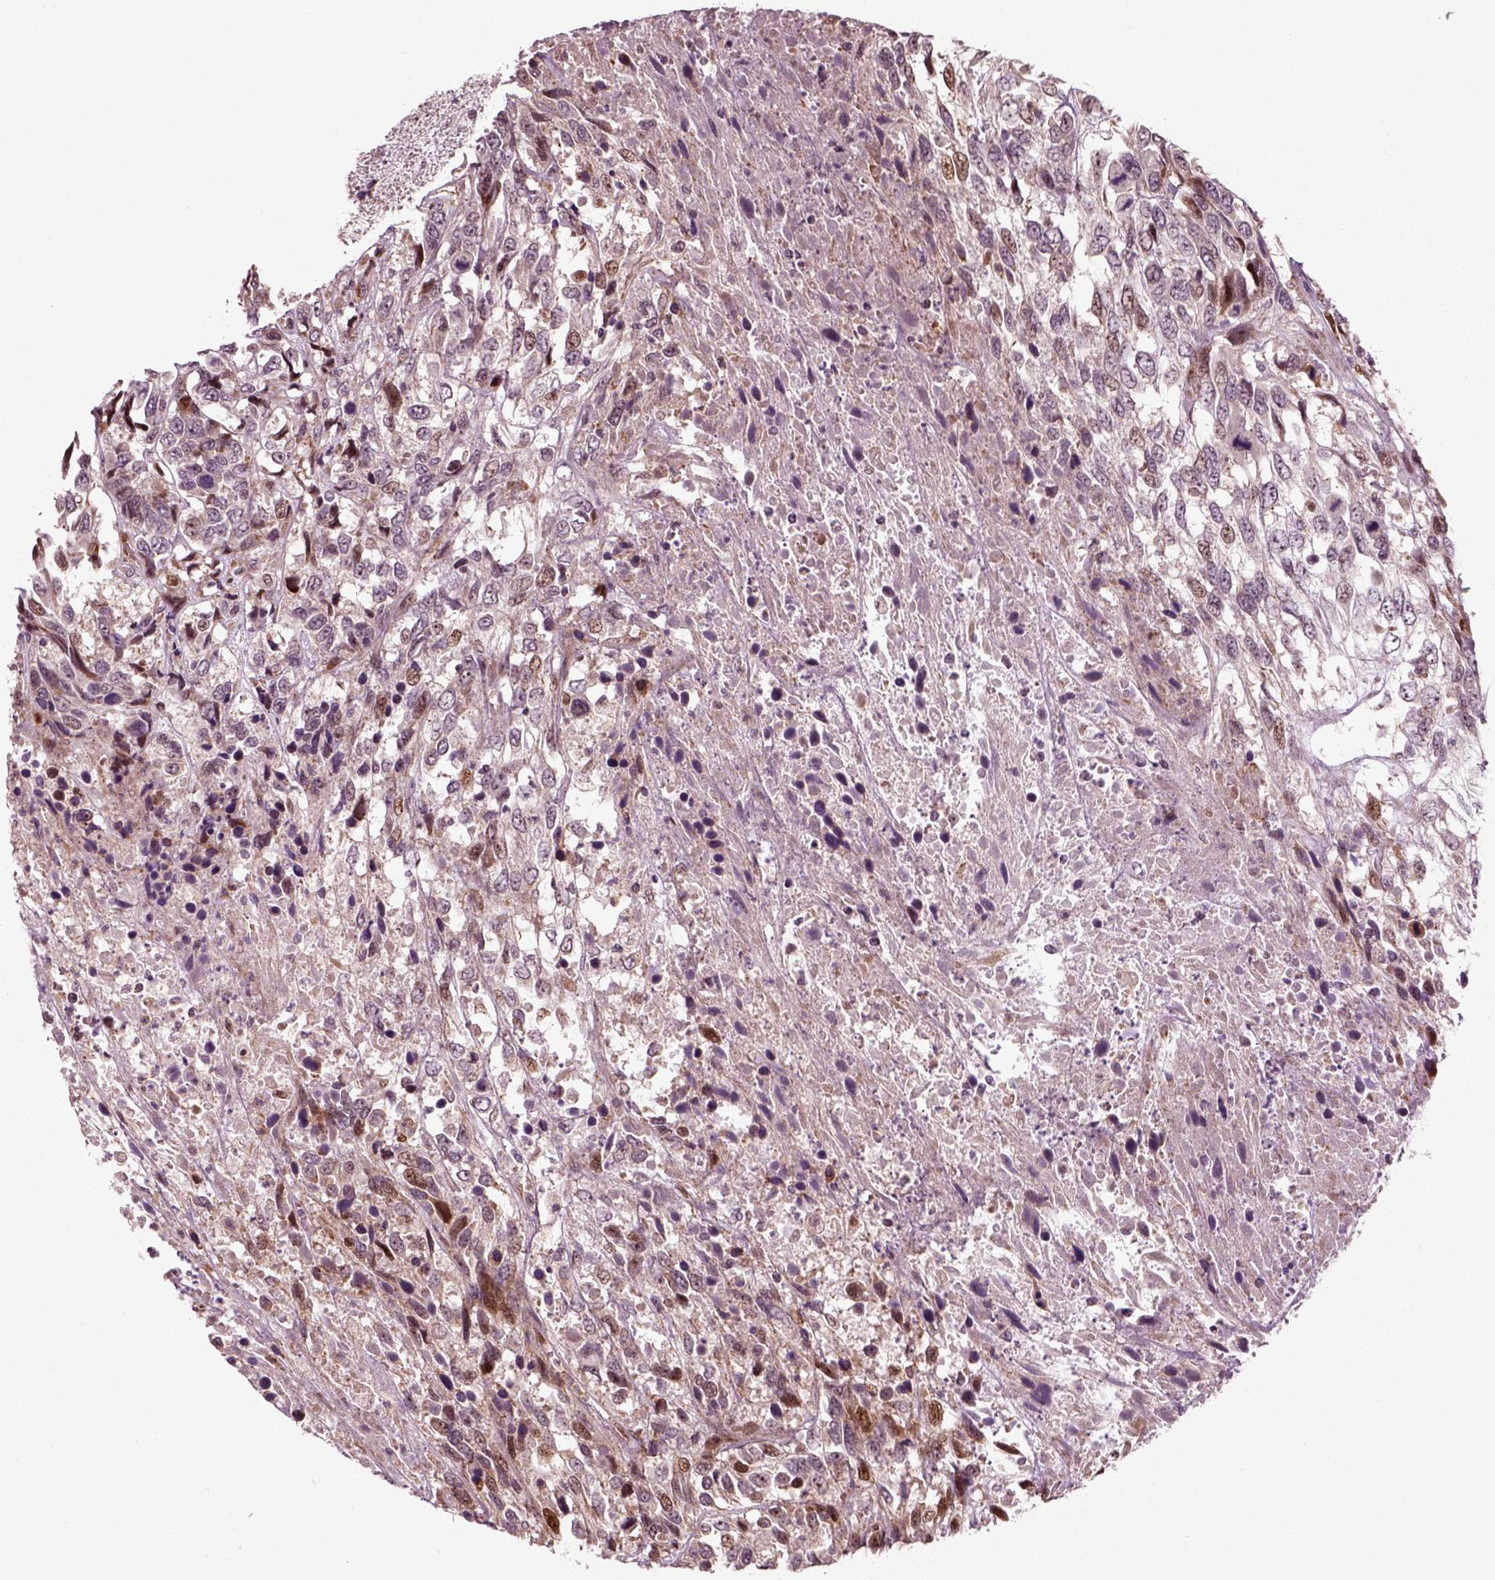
{"staining": {"intensity": "moderate", "quantity": "<25%", "location": "nuclear"}, "tissue": "urothelial cancer", "cell_type": "Tumor cells", "image_type": "cancer", "snomed": [{"axis": "morphology", "description": "Urothelial carcinoma, High grade"}, {"axis": "topography", "description": "Urinary bladder"}], "caption": "Brown immunohistochemical staining in human urothelial carcinoma (high-grade) exhibits moderate nuclear staining in about <25% of tumor cells.", "gene": "CDC14A", "patient": {"sex": "female", "age": 70}}